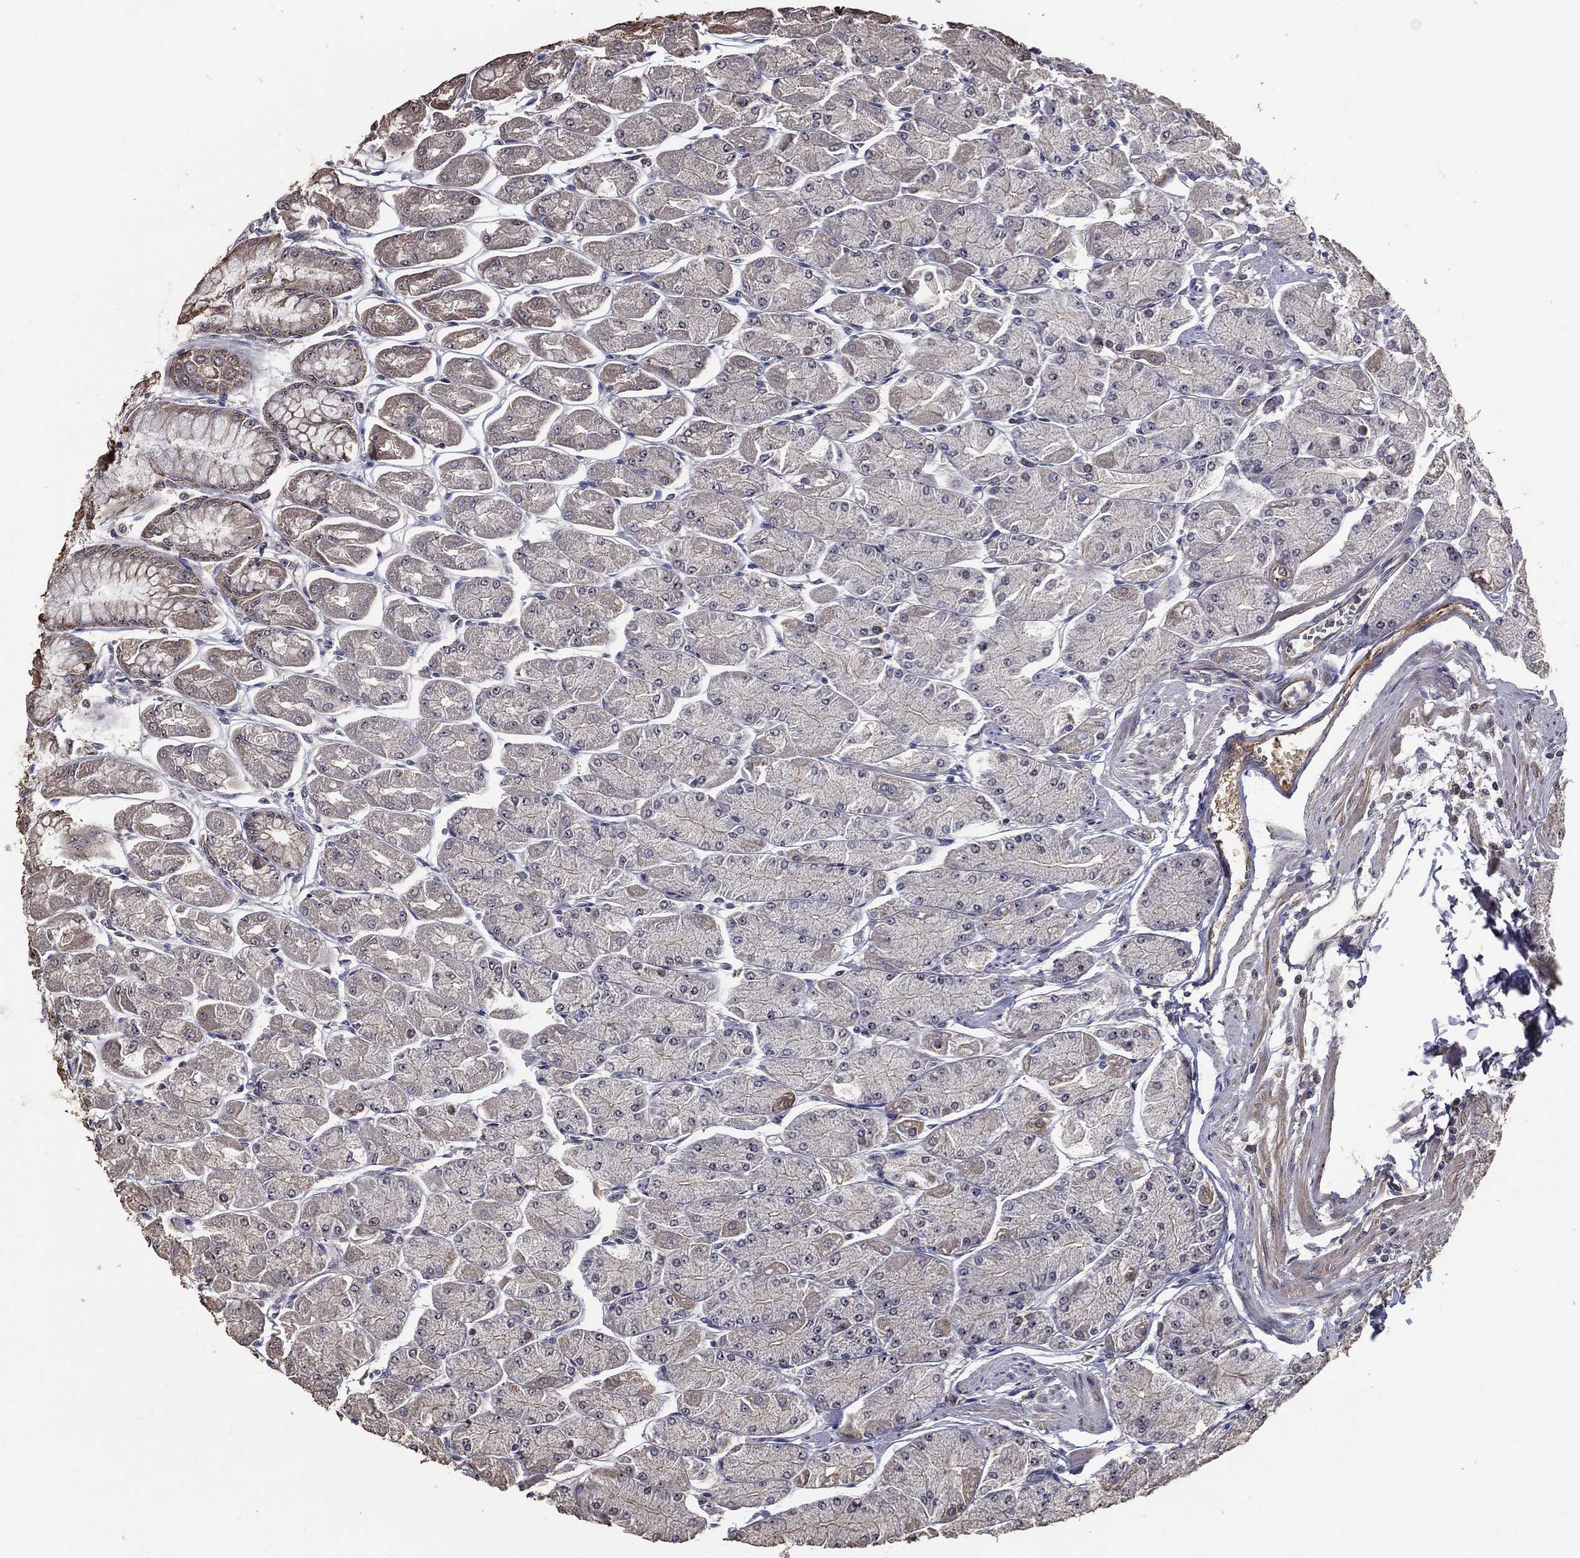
{"staining": {"intensity": "negative", "quantity": "none", "location": "none"}, "tissue": "stomach", "cell_type": "Glandular cells", "image_type": "normal", "snomed": [{"axis": "morphology", "description": "Normal tissue, NOS"}, {"axis": "topography", "description": "Stomach, upper"}], "caption": "An immunohistochemistry (IHC) image of benign stomach is shown. There is no staining in glandular cells of stomach.", "gene": "EFNA1", "patient": {"sex": "male", "age": 60}}